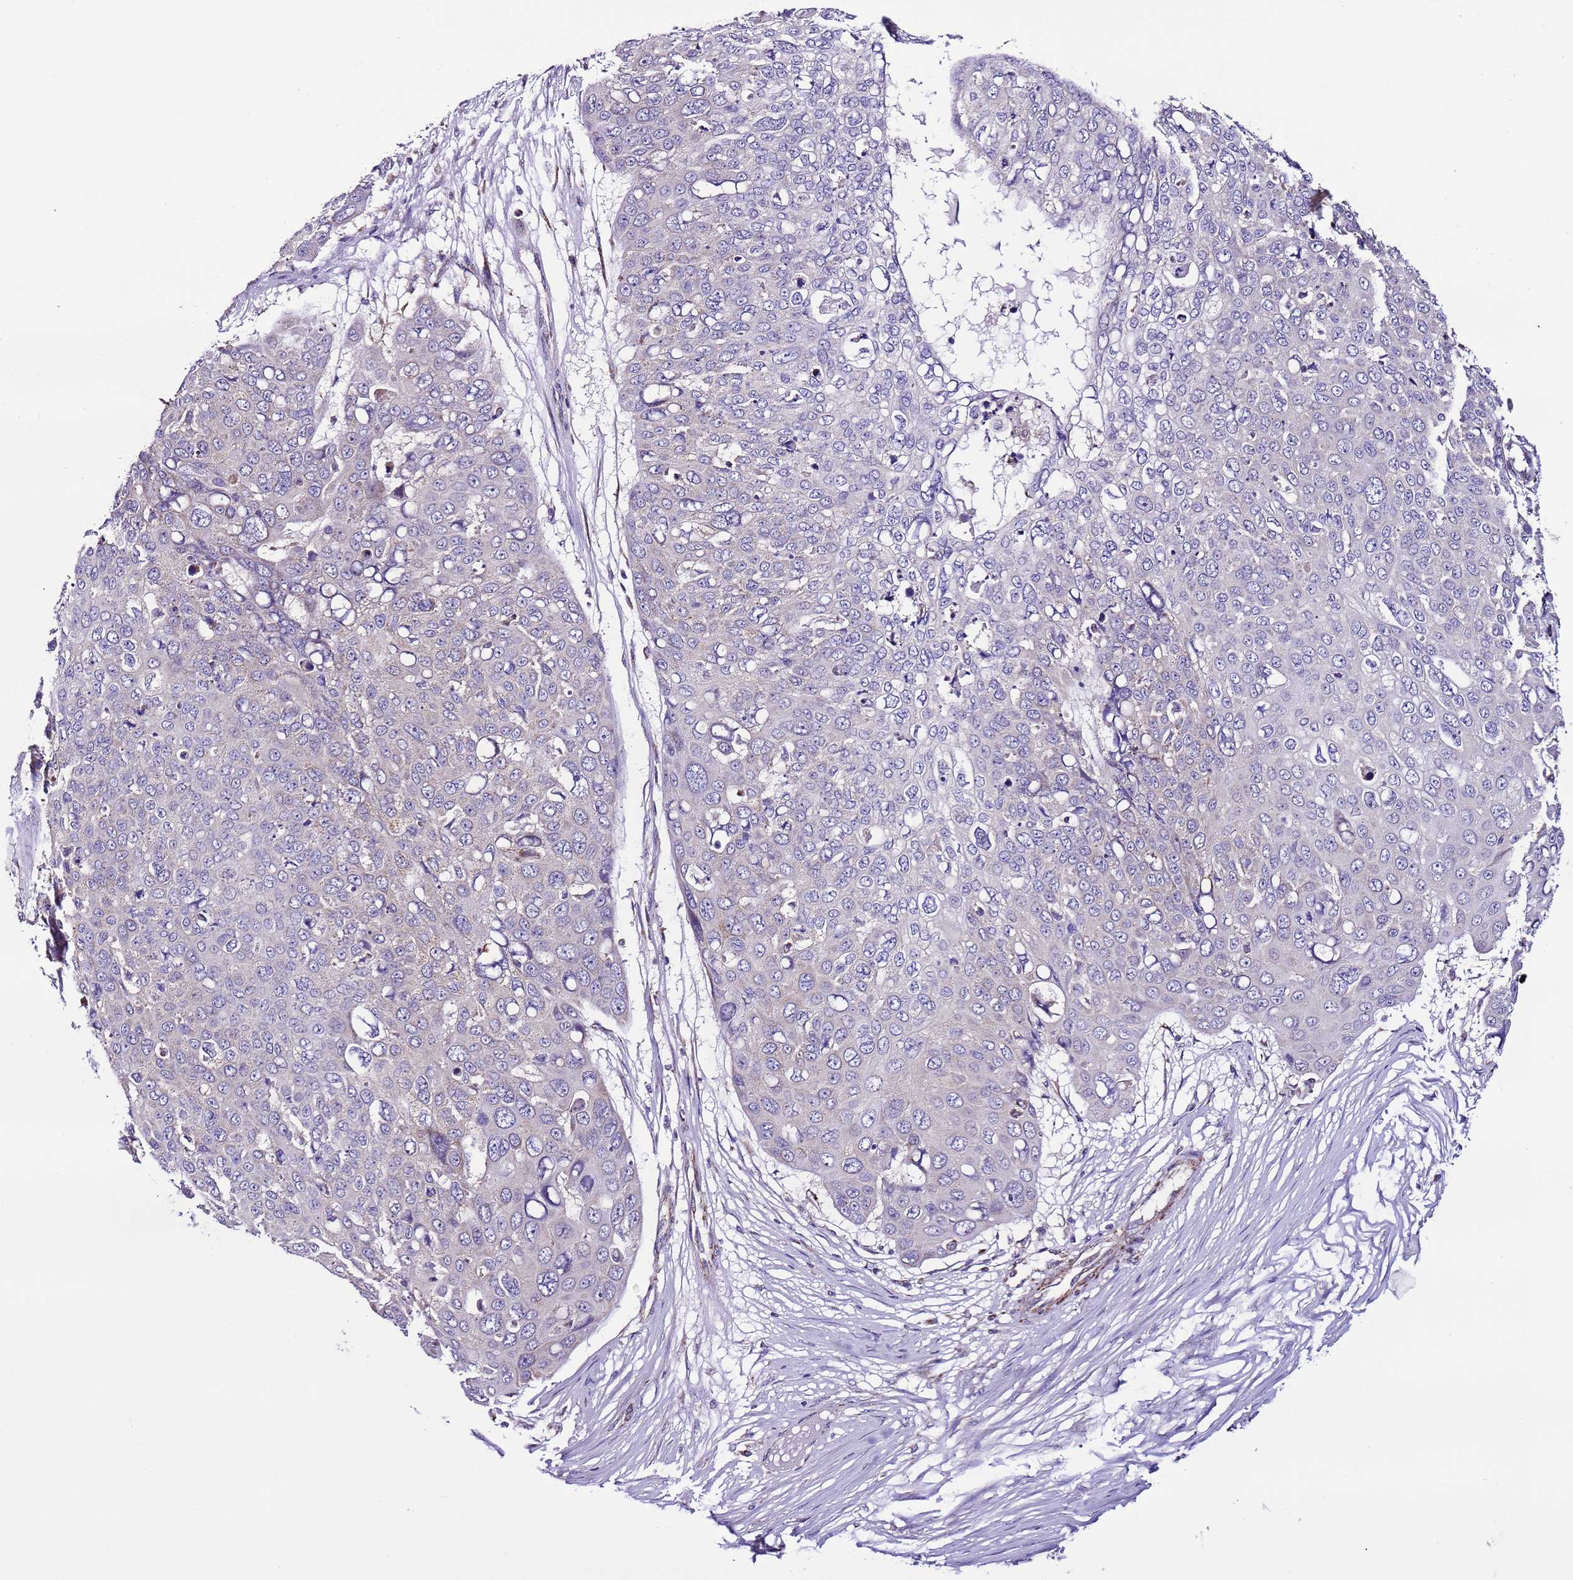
{"staining": {"intensity": "negative", "quantity": "none", "location": "none"}, "tissue": "skin cancer", "cell_type": "Tumor cells", "image_type": "cancer", "snomed": [{"axis": "morphology", "description": "Squamous cell carcinoma, NOS"}, {"axis": "topography", "description": "Skin"}], "caption": "Immunohistochemistry (IHC) histopathology image of neoplastic tissue: squamous cell carcinoma (skin) stained with DAB (3,3'-diaminobenzidine) shows no significant protein expression in tumor cells.", "gene": "UEVLD", "patient": {"sex": "male", "age": 71}}